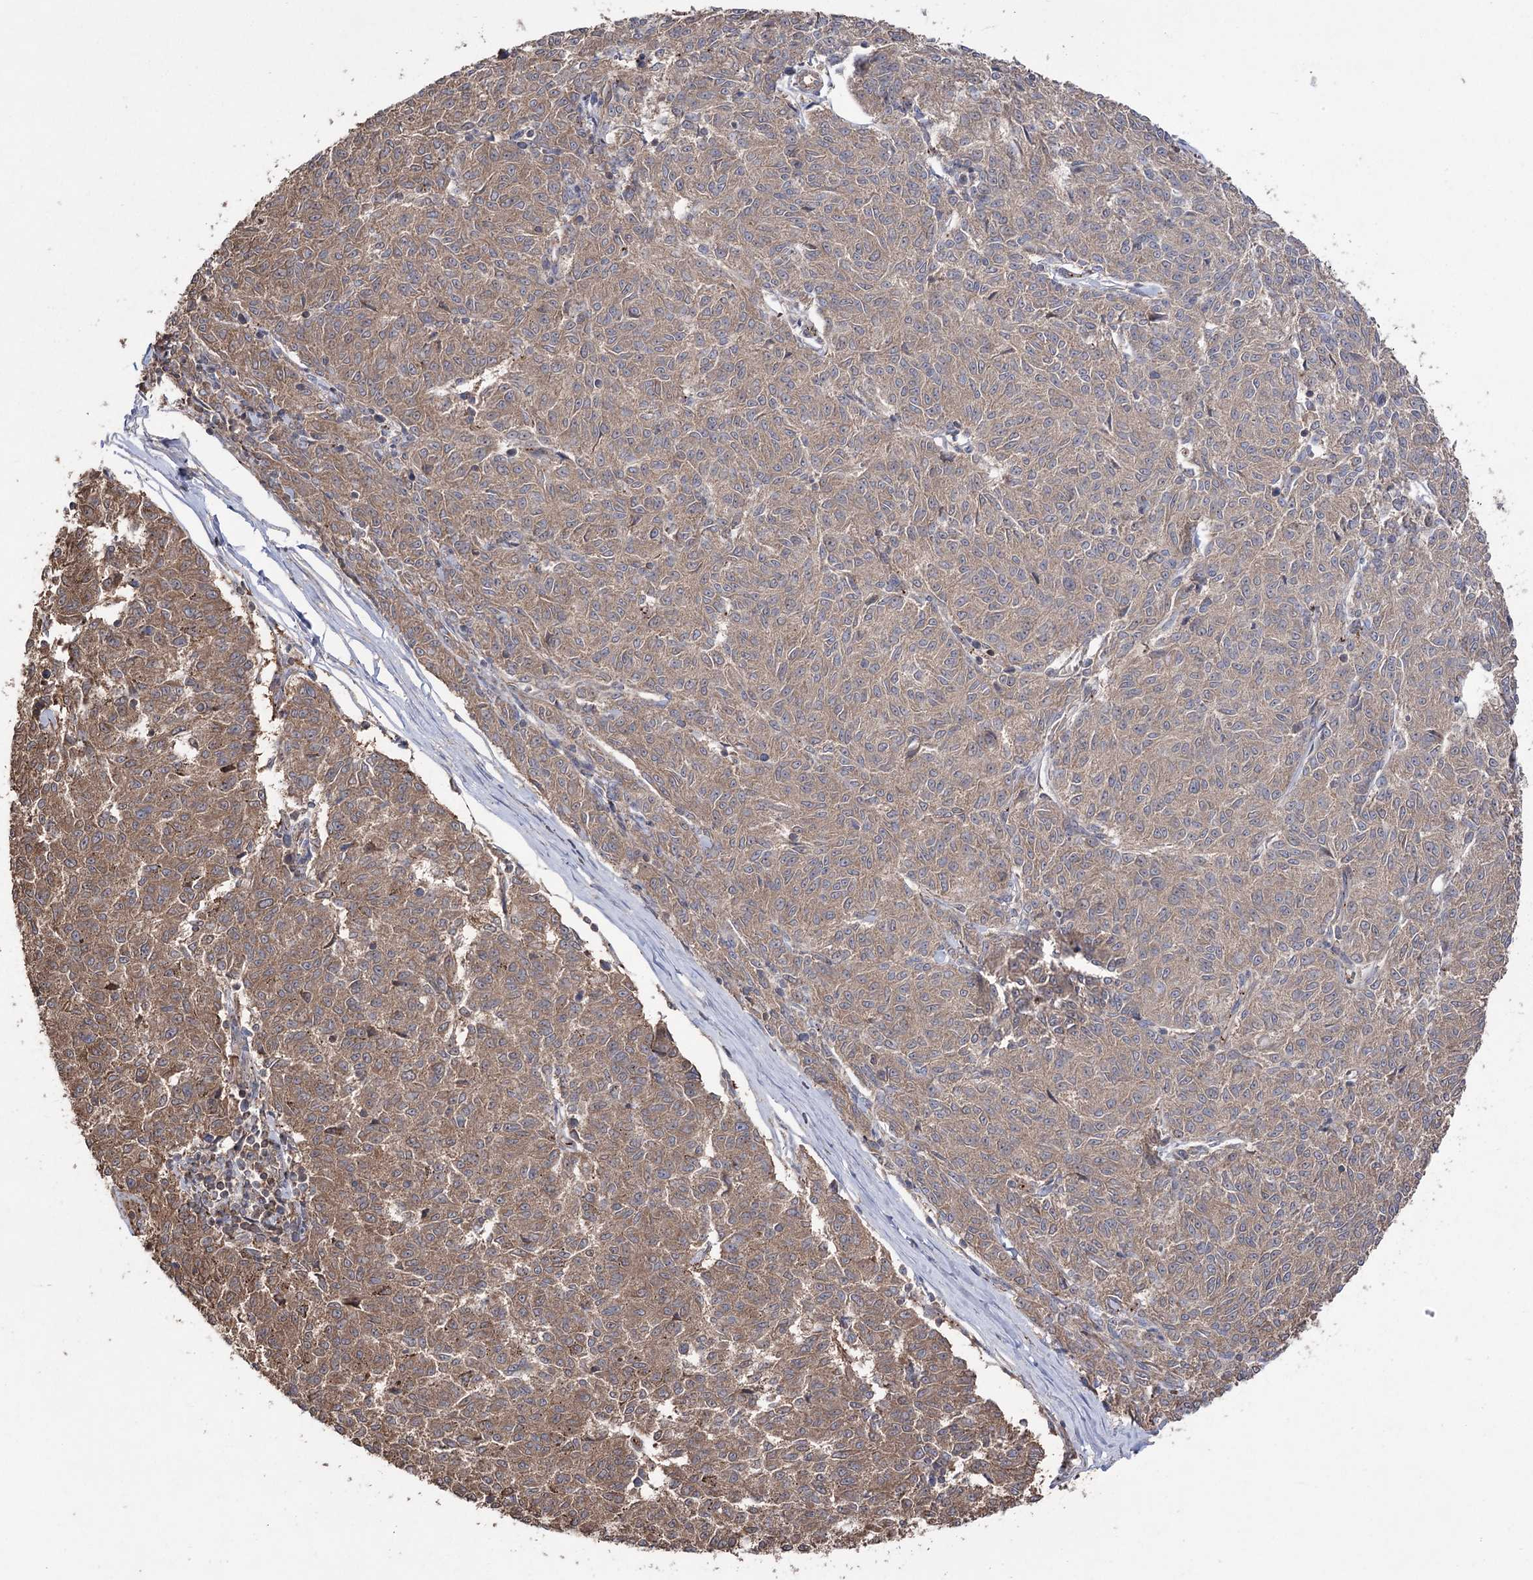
{"staining": {"intensity": "moderate", "quantity": ">75%", "location": "cytoplasmic/membranous"}, "tissue": "melanoma", "cell_type": "Tumor cells", "image_type": "cancer", "snomed": [{"axis": "morphology", "description": "Malignant melanoma, NOS"}, {"axis": "topography", "description": "Skin"}], "caption": "Tumor cells show medium levels of moderate cytoplasmic/membranous expression in about >75% of cells in melanoma. Using DAB (3,3'-diaminobenzidine) (brown) and hematoxylin (blue) stains, captured at high magnification using brightfield microscopy.", "gene": "LARS2", "patient": {"sex": "female", "age": 72}}